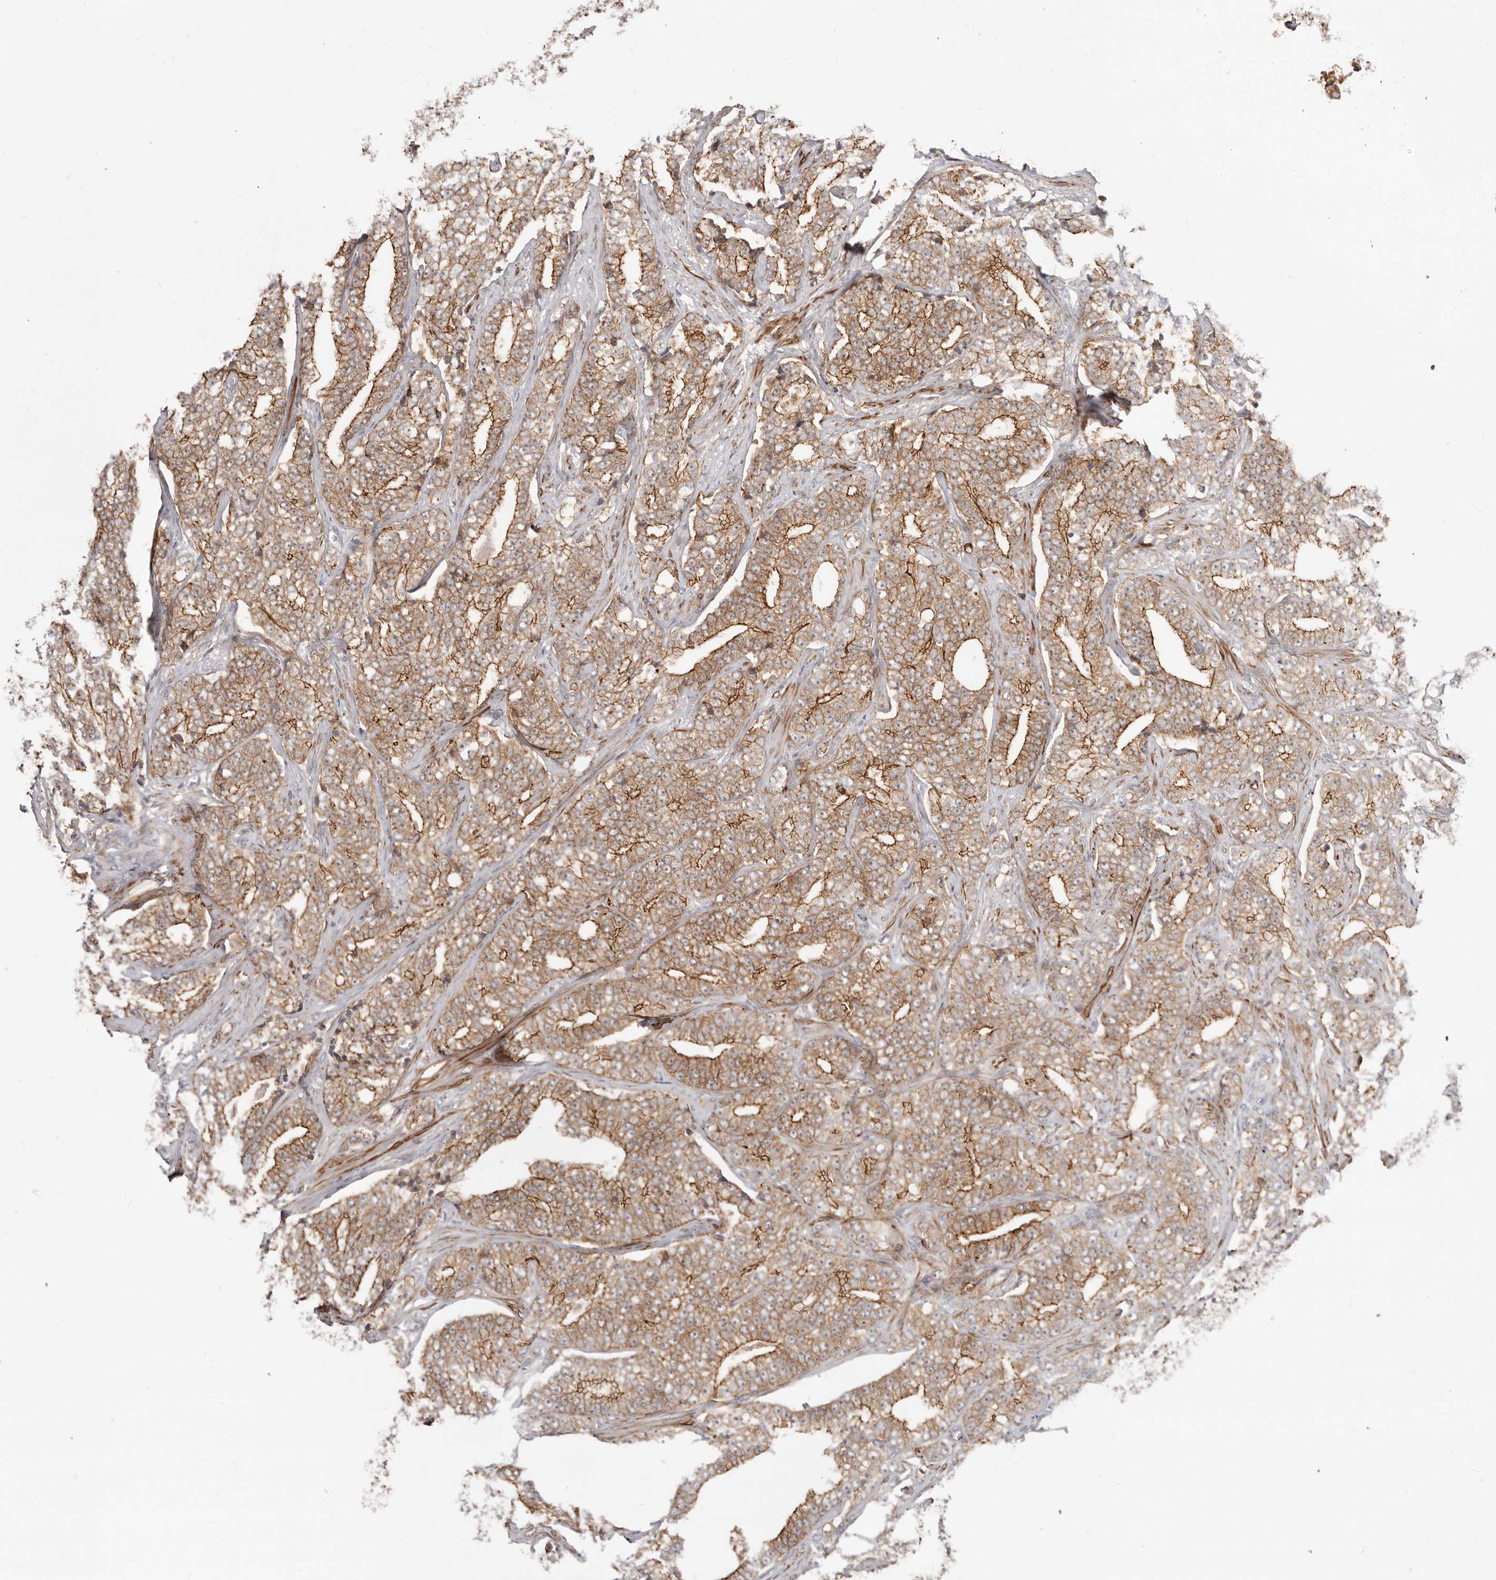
{"staining": {"intensity": "moderate", "quantity": ">75%", "location": "cytoplasmic/membranous"}, "tissue": "prostate cancer", "cell_type": "Tumor cells", "image_type": "cancer", "snomed": [{"axis": "morphology", "description": "Adenocarcinoma, High grade"}, {"axis": "topography", "description": "Prostate and seminal vesicle, NOS"}], "caption": "Human prostate high-grade adenocarcinoma stained with a brown dye reveals moderate cytoplasmic/membranous positive expression in about >75% of tumor cells.", "gene": "SZT2", "patient": {"sex": "male", "age": 67}}